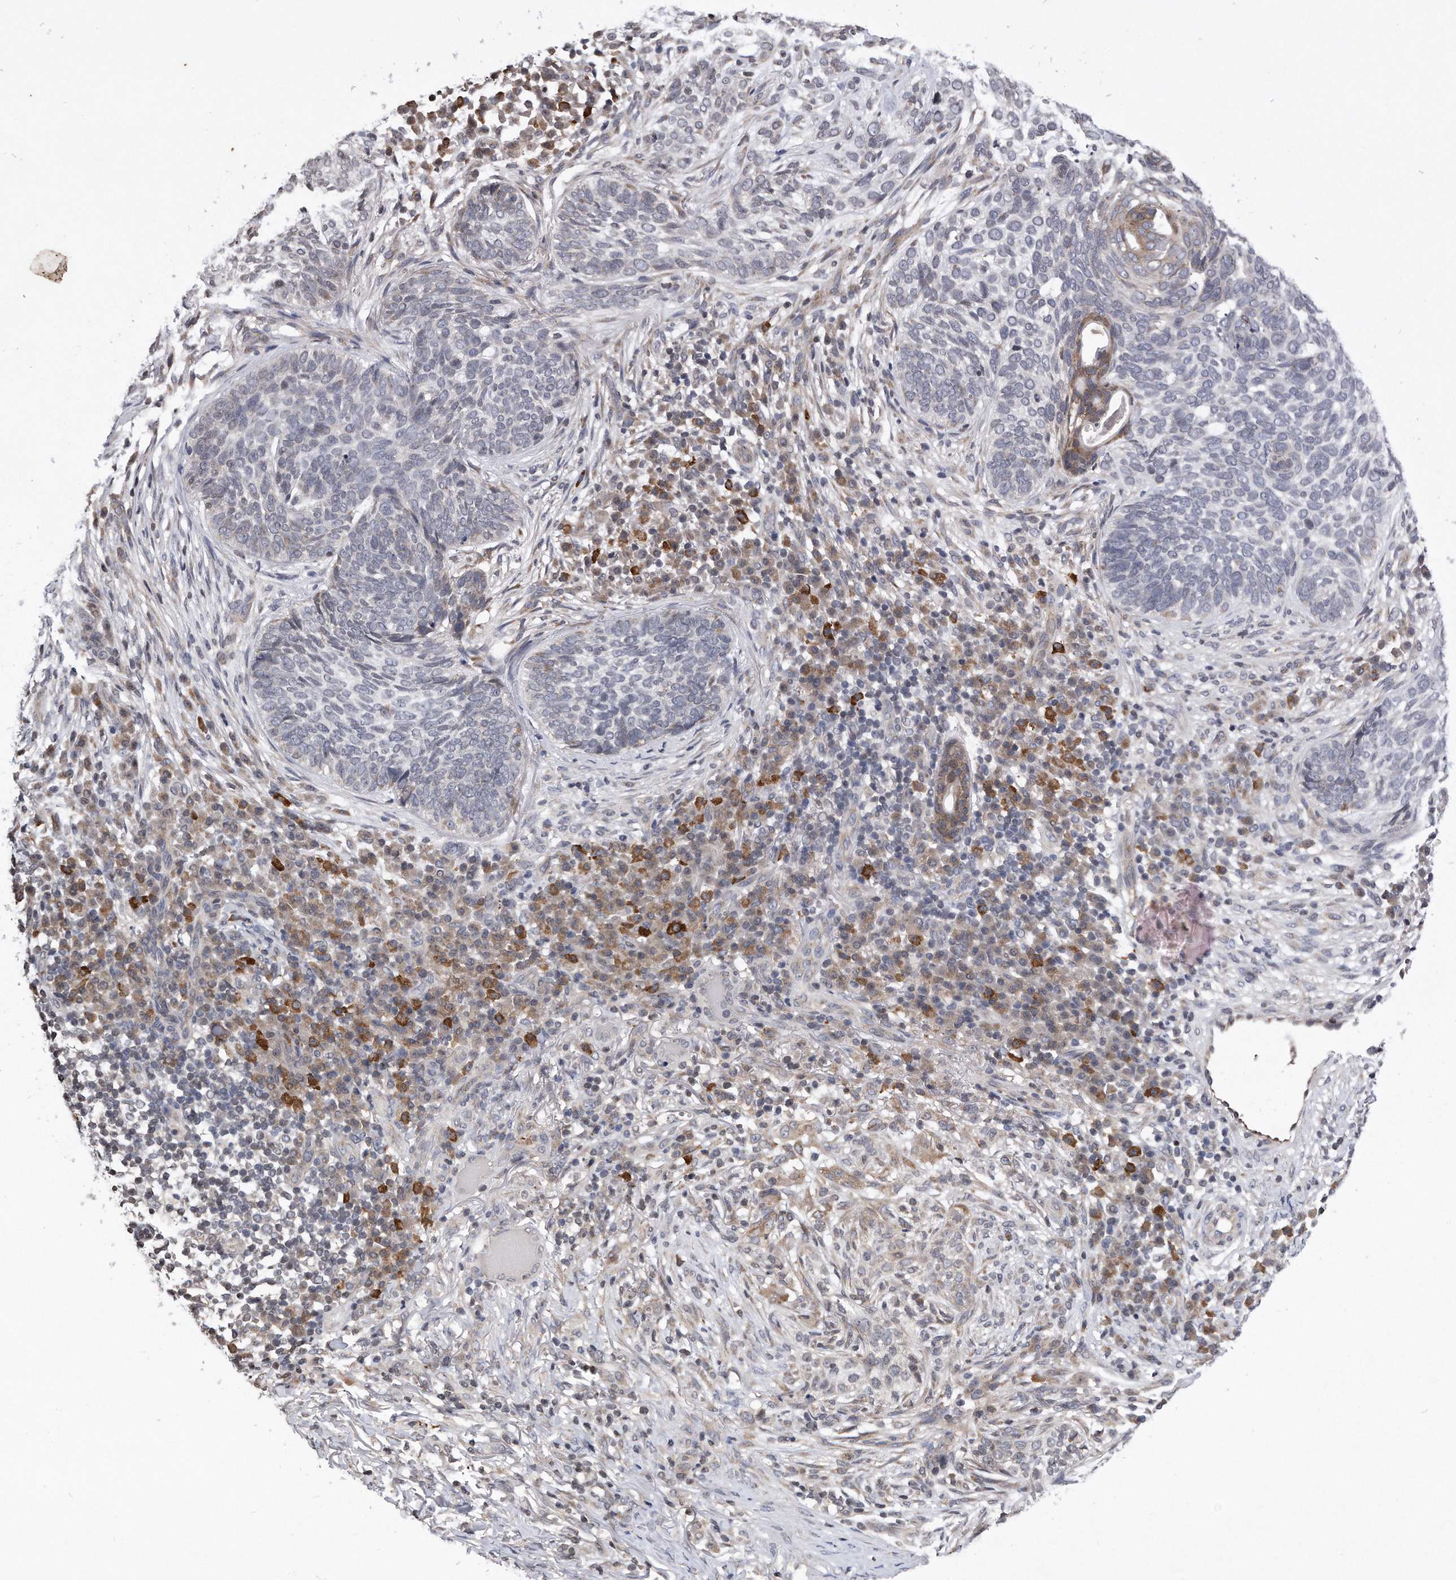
{"staining": {"intensity": "negative", "quantity": "none", "location": "none"}, "tissue": "skin cancer", "cell_type": "Tumor cells", "image_type": "cancer", "snomed": [{"axis": "morphology", "description": "Basal cell carcinoma"}, {"axis": "topography", "description": "Skin"}], "caption": "Histopathology image shows no protein staining in tumor cells of skin cancer tissue.", "gene": "DAB1", "patient": {"sex": "female", "age": 64}}